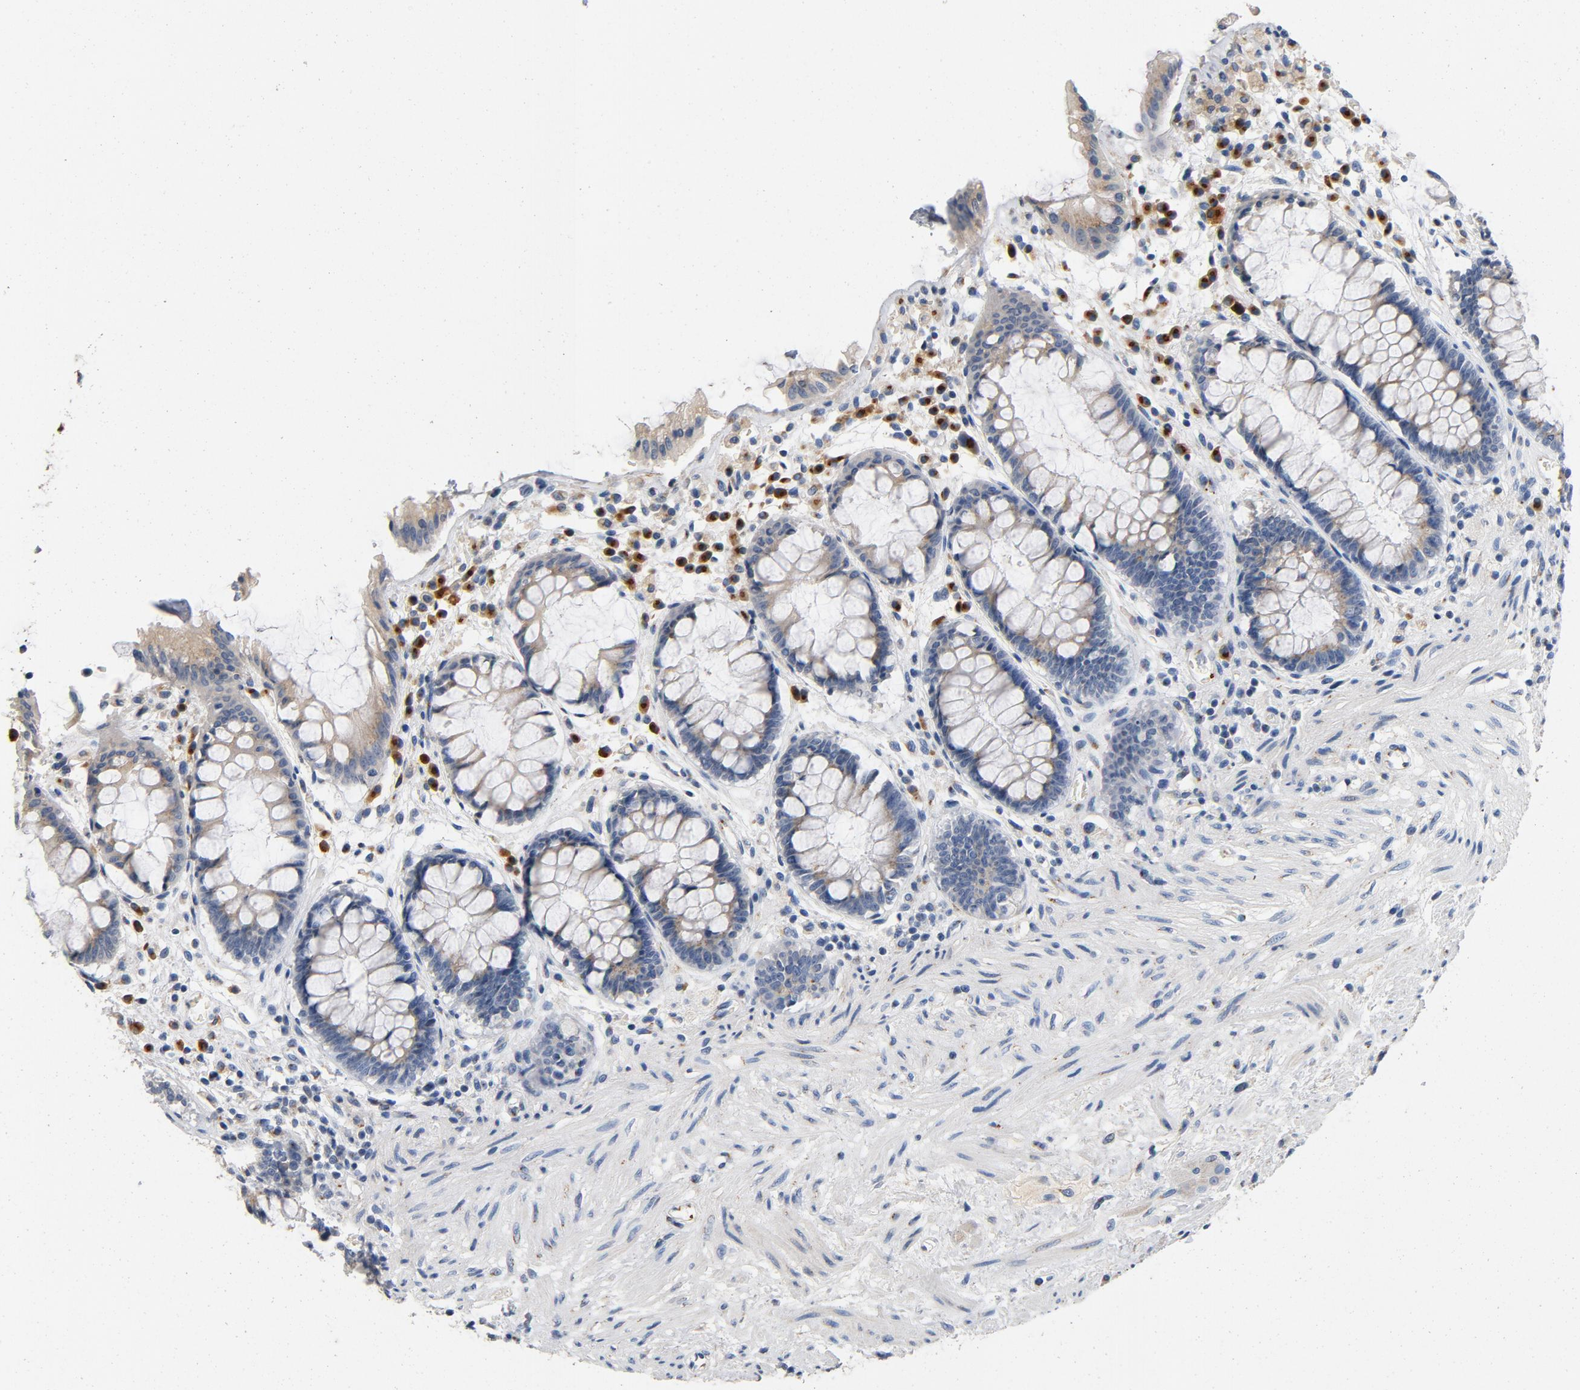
{"staining": {"intensity": "negative", "quantity": "none", "location": "none"}, "tissue": "rectum", "cell_type": "Glandular cells", "image_type": "normal", "snomed": [{"axis": "morphology", "description": "Normal tissue, NOS"}, {"axis": "topography", "description": "Rectum"}], "caption": "Glandular cells are negative for brown protein staining in unremarkable rectum. Brightfield microscopy of immunohistochemistry (IHC) stained with DAB (brown) and hematoxylin (blue), captured at high magnification.", "gene": "LMAN2", "patient": {"sex": "female", "age": 46}}